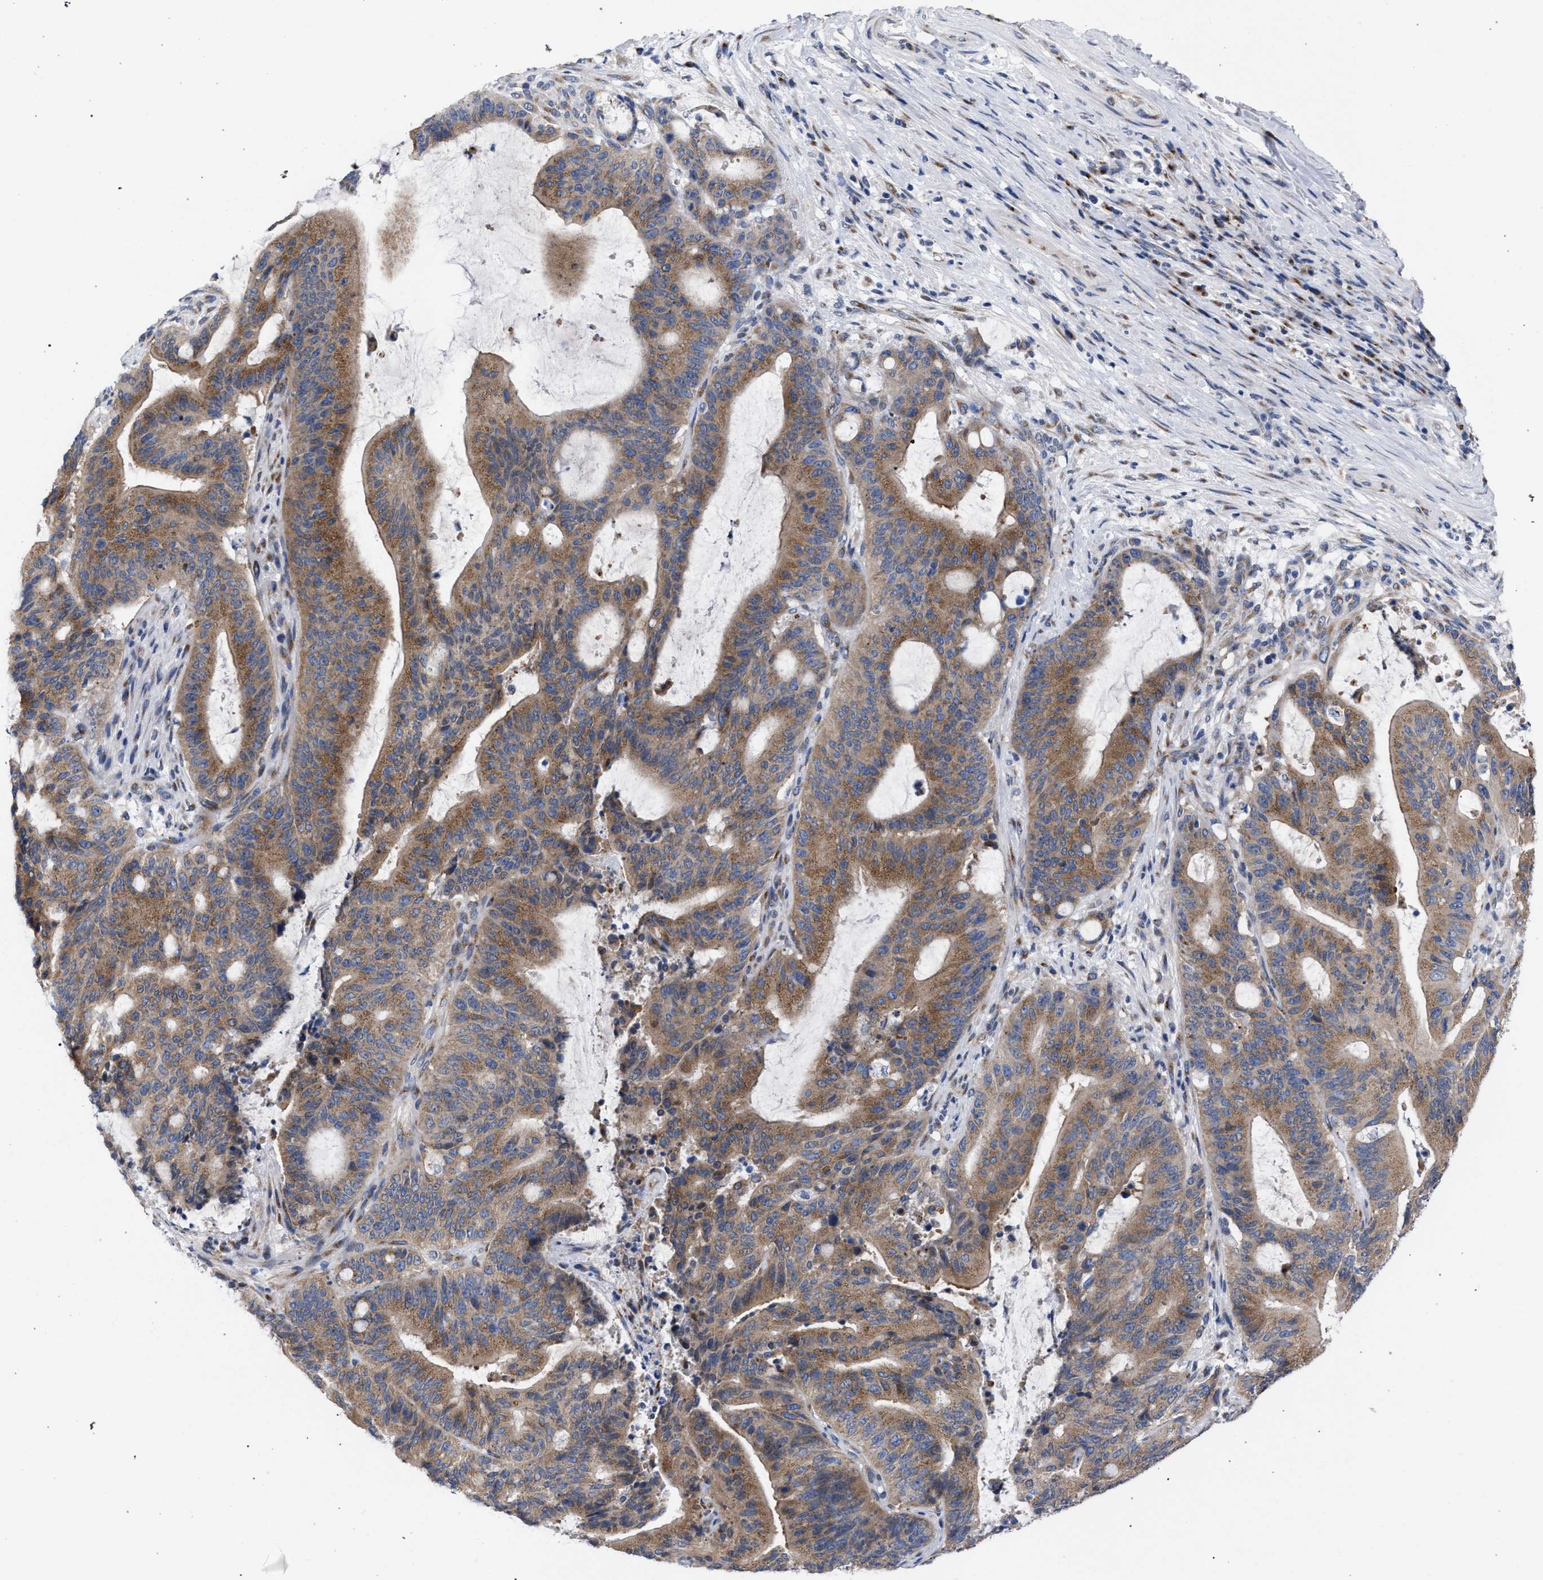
{"staining": {"intensity": "moderate", "quantity": ">75%", "location": "cytoplasmic/membranous"}, "tissue": "liver cancer", "cell_type": "Tumor cells", "image_type": "cancer", "snomed": [{"axis": "morphology", "description": "Normal tissue, NOS"}, {"axis": "morphology", "description": "Cholangiocarcinoma"}, {"axis": "topography", "description": "Liver"}, {"axis": "topography", "description": "Peripheral nerve tissue"}], "caption": "Liver cancer tissue demonstrates moderate cytoplasmic/membranous expression in approximately >75% of tumor cells", "gene": "GOLGA2", "patient": {"sex": "female", "age": 73}}